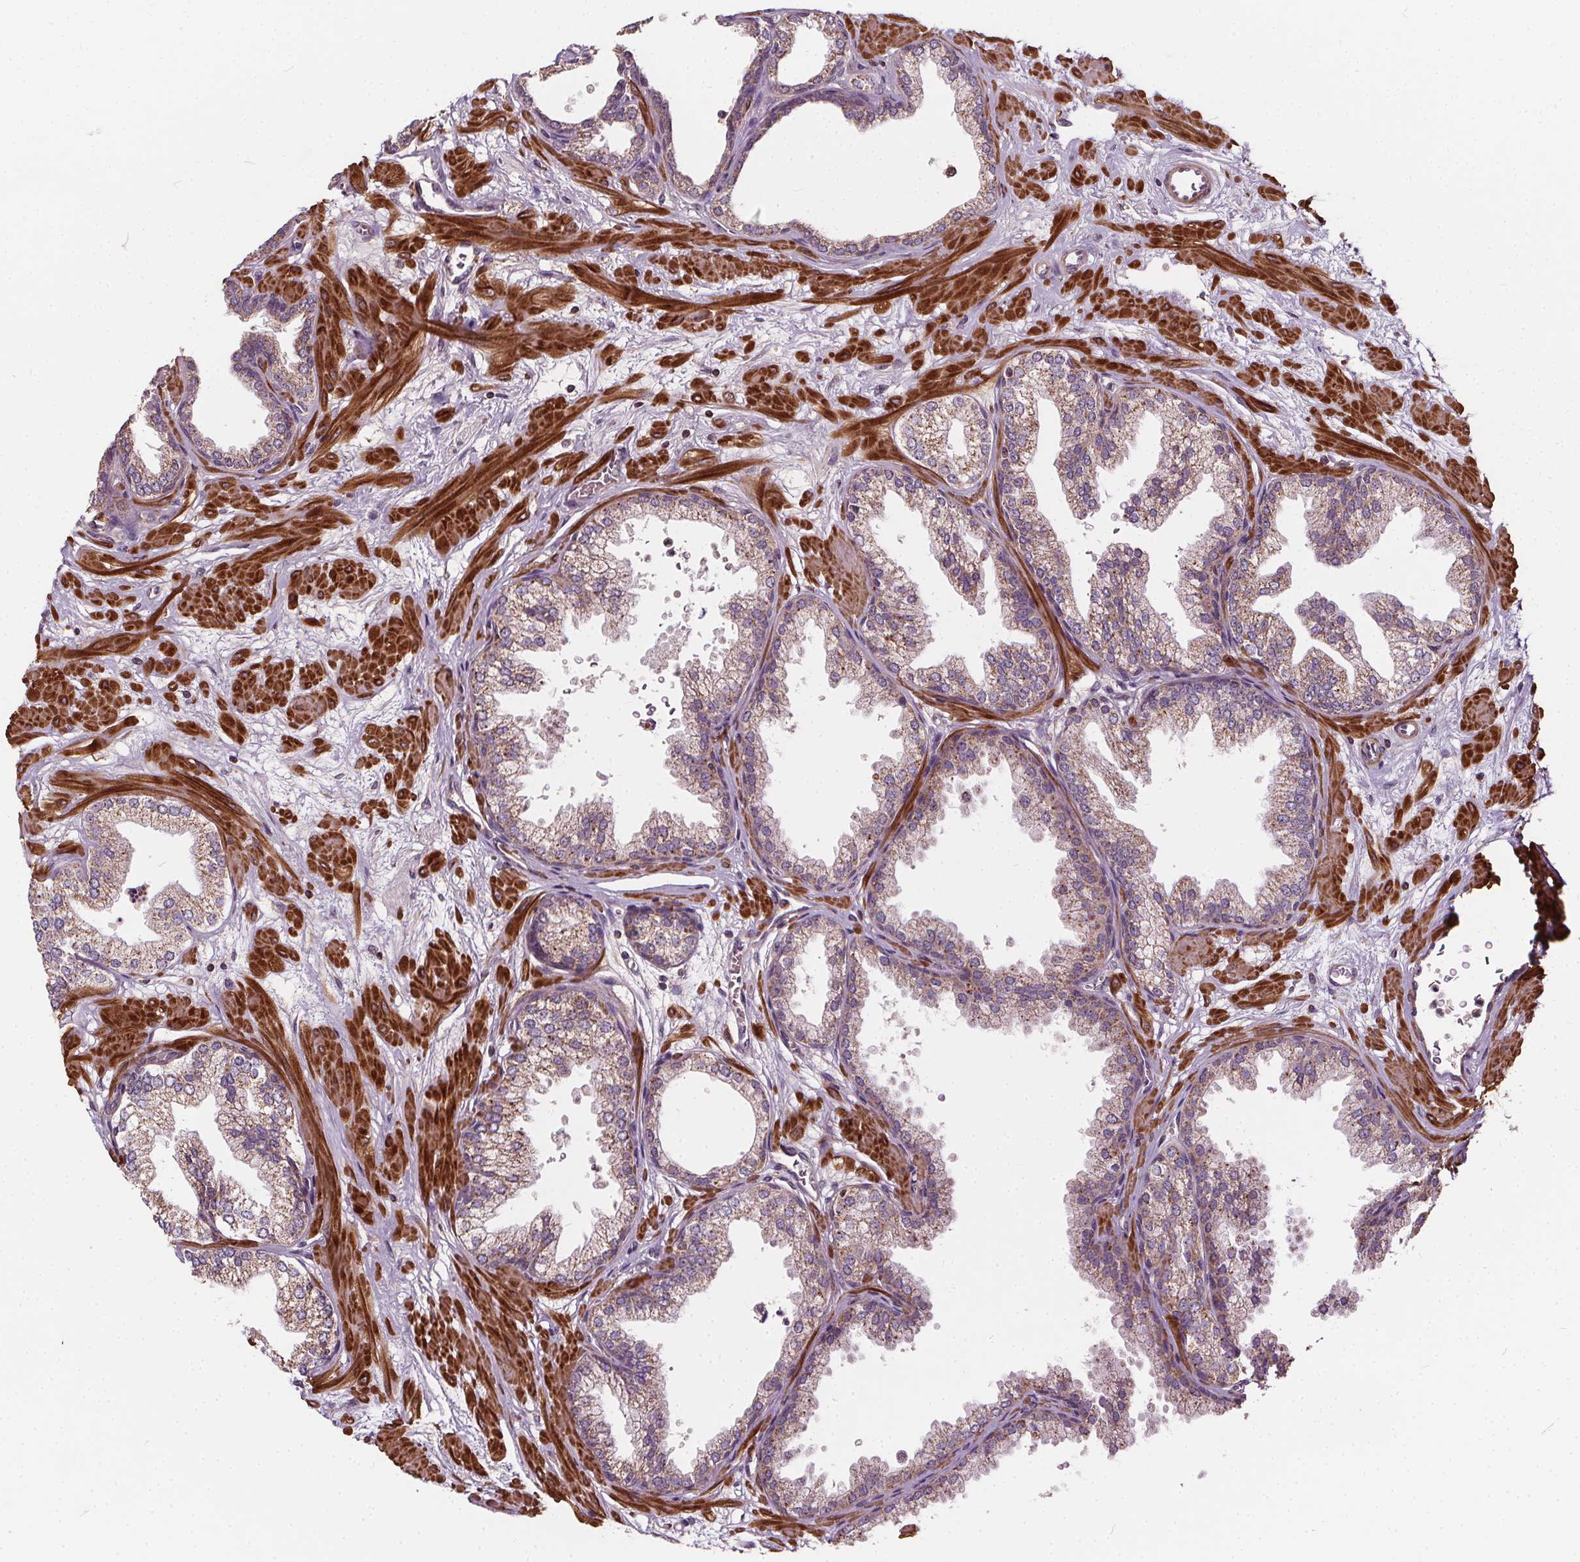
{"staining": {"intensity": "moderate", "quantity": "<25%", "location": "cytoplasmic/membranous"}, "tissue": "prostate", "cell_type": "Glandular cells", "image_type": "normal", "snomed": [{"axis": "morphology", "description": "Normal tissue, NOS"}, {"axis": "topography", "description": "Prostate"}], "caption": "High-power microscopy captured an immunohistochemistry photomicrograph of normal prostate, revealing moderate cytoplasmic/membranous staining in approximately <25% of glandular cells.", "gene": "ORAI2", "patient": {"sex": "male", "age": 37}}